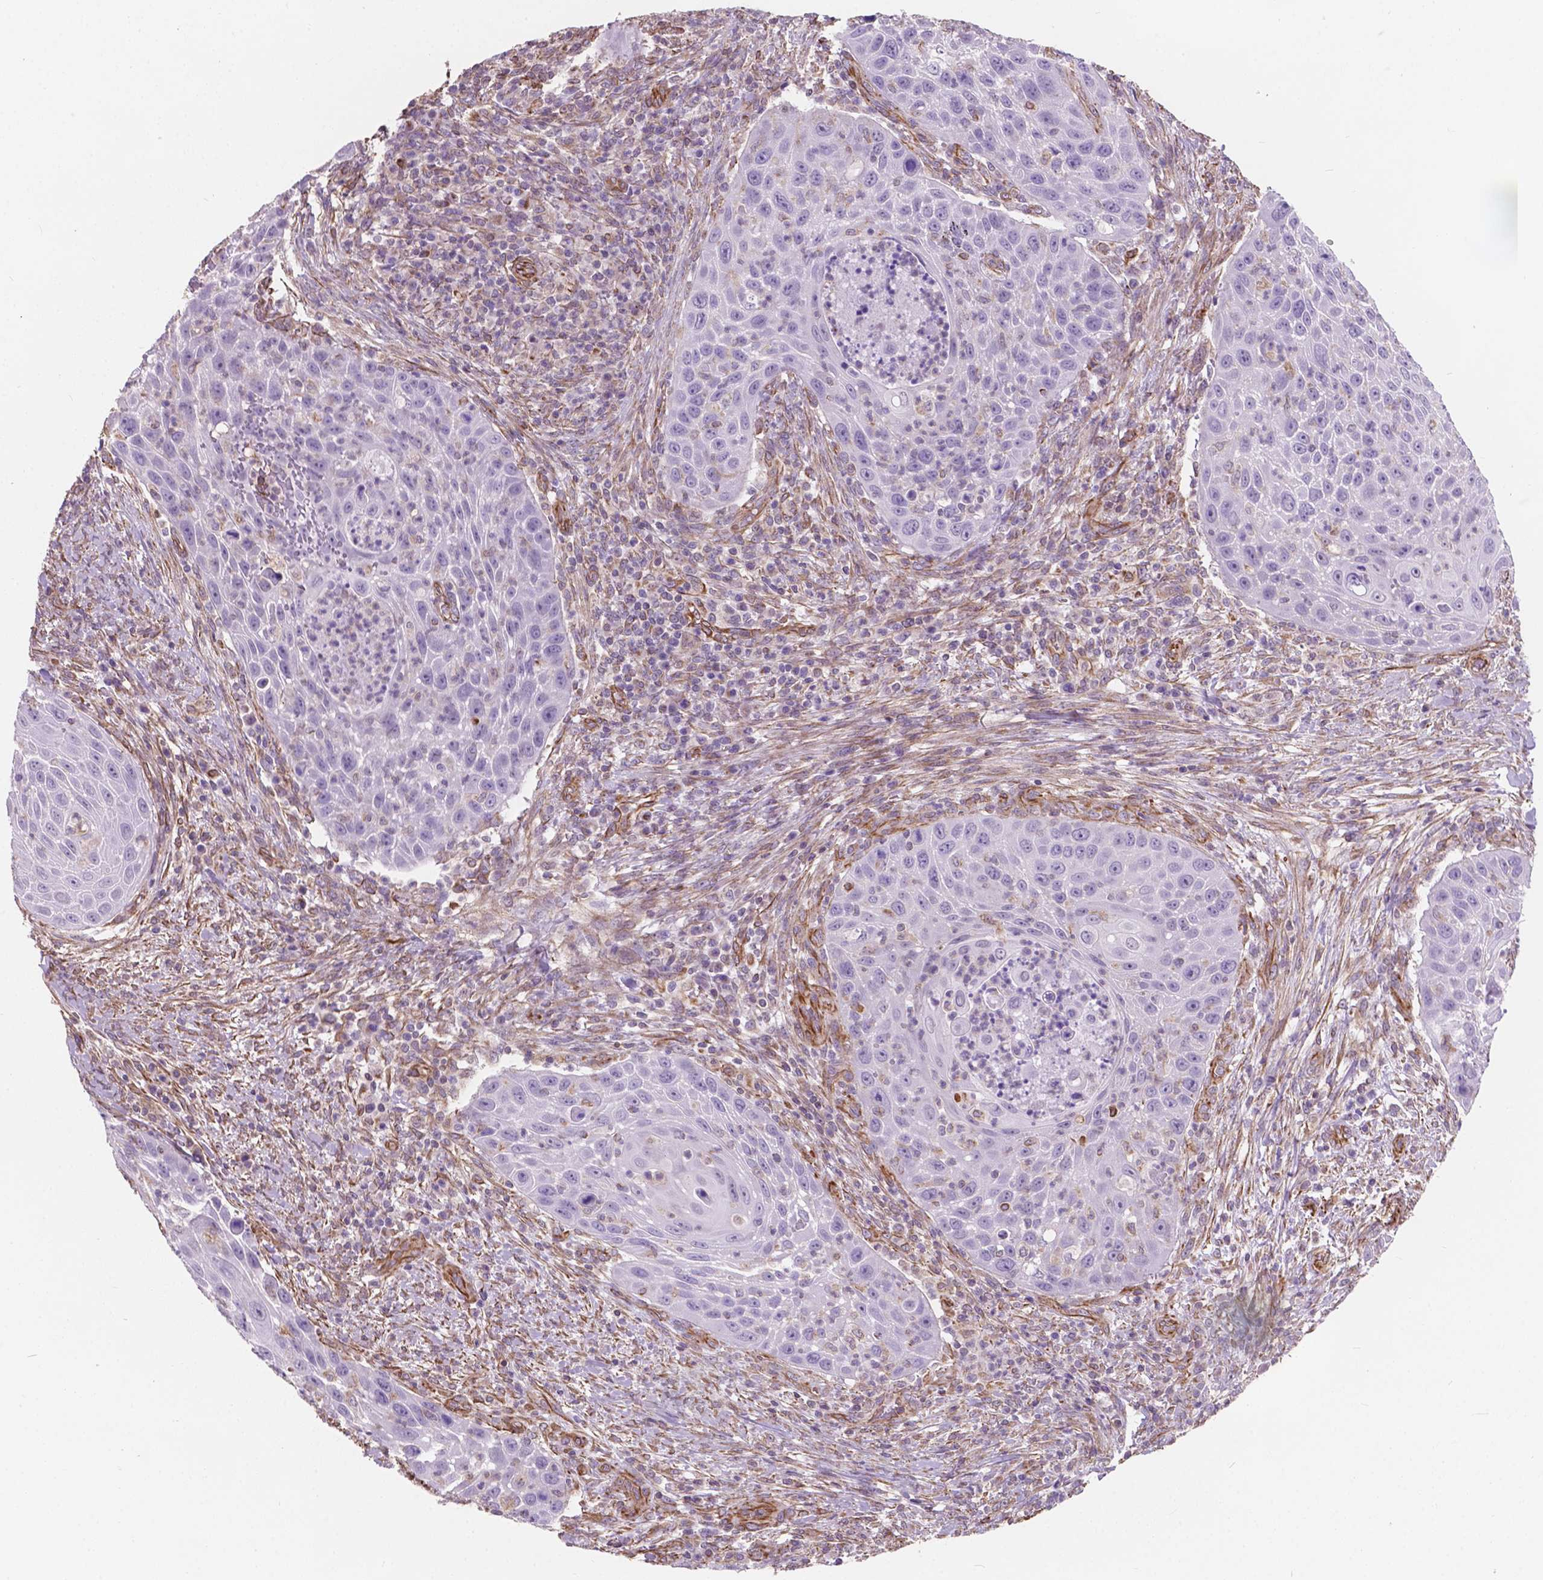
{"staining": {"intensity": "negative", "quantity": "none", "location": "none"}, "tissue": "head and neck cancer", "cell_type": "Tumor cells", "image_type": "cancer", "snomed": [{"axis": "morphology", "description": "Squamous cell carcinoma, NOS"}, {"axis": "topography", "description": "Head-Neck"}], "caption": "Protein analysis of head and neck cancer shows no significant expression in tumor cells.", "gene": "AMOT", "patient": {"sex": "male", "age": 69}}